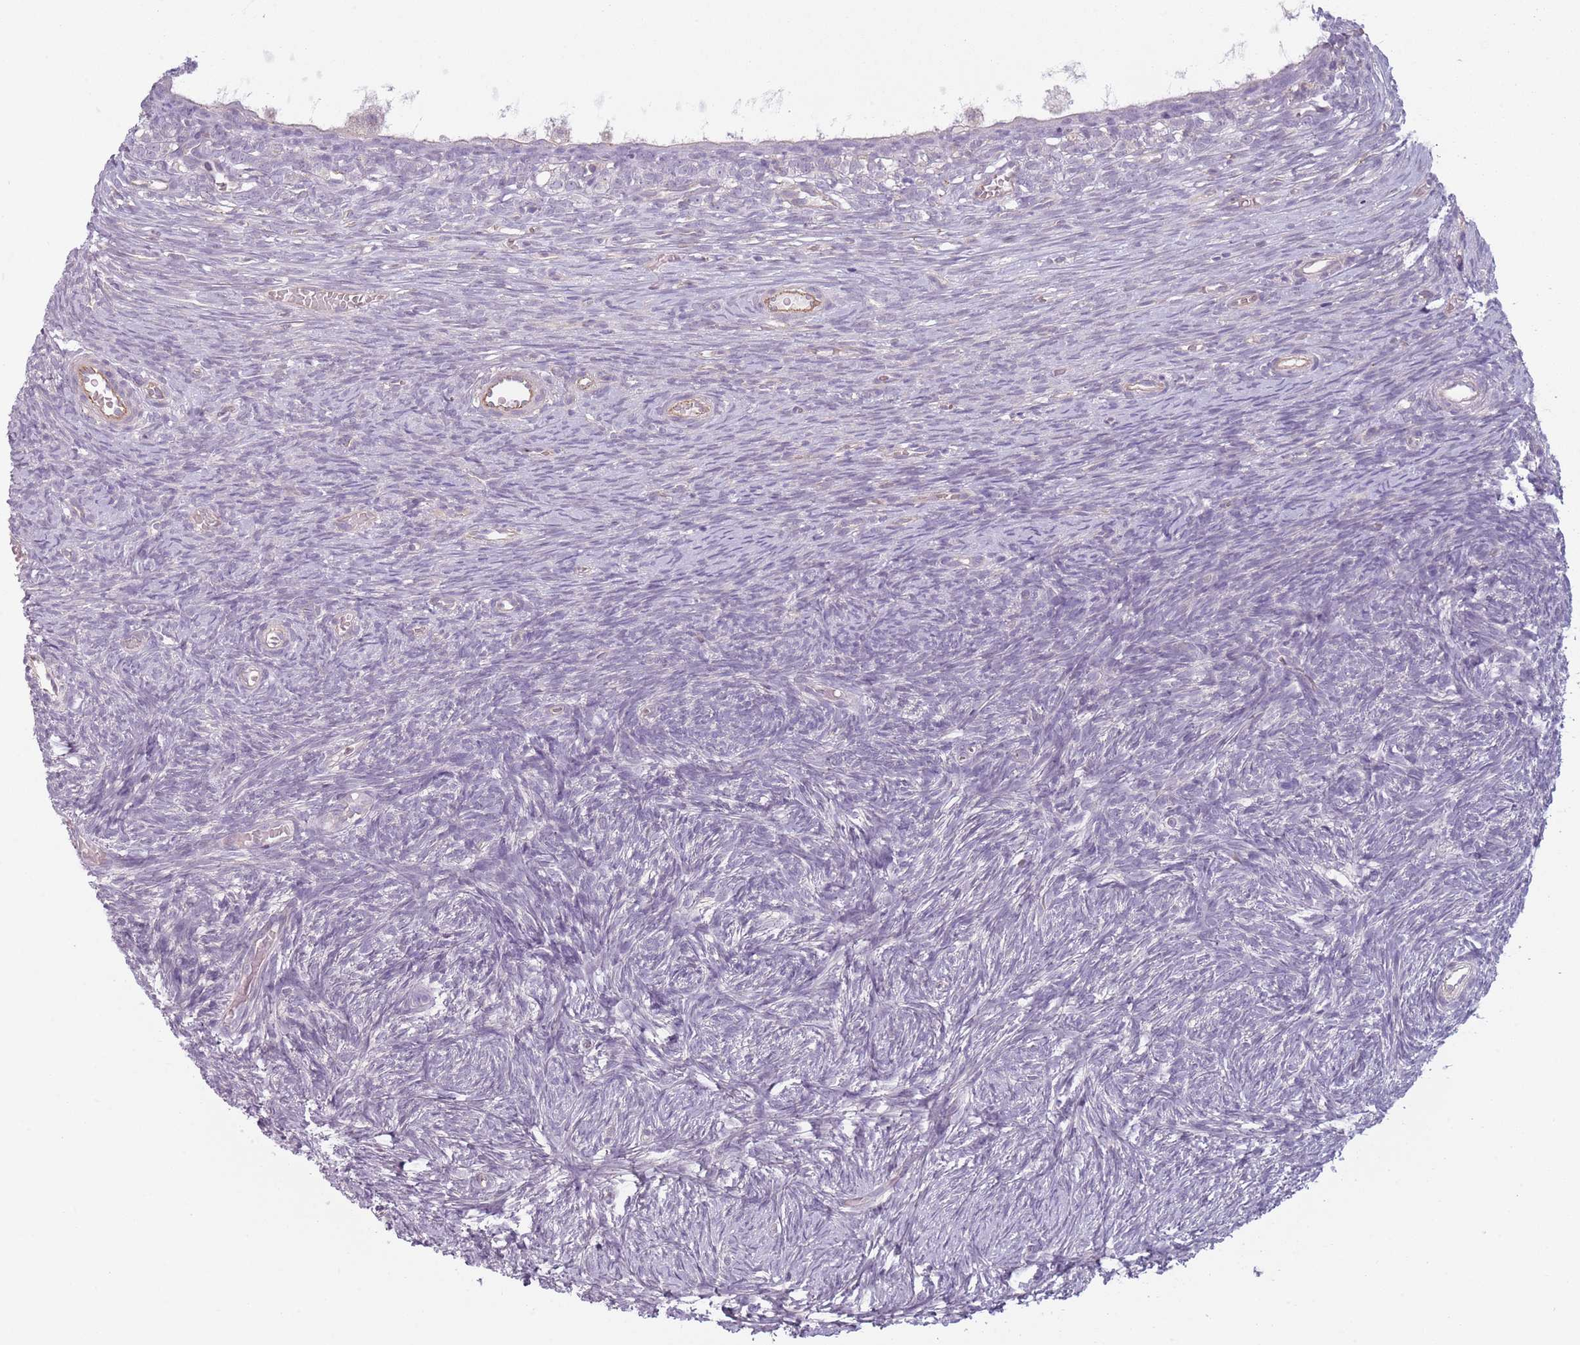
{"staining": {"intensity": "weak", "quantity": ">75%", "location": "cytoplasmic/membranous"}, "tissue": "ovary", "cell_type": "Follicle cells", "image_type": "normal", "snomed": [{"axis": "morphology", "description": "Normal tissue, NOS"}, {"axis": "topography", "description": "Ovary"}], "caption": "A high-resolution image shows IHC staining of unremarkable ovary, which exhibits weak cytoplasmic/membranous staining in approximately >75% of follicle cells.", "gene": "TLCD2", "patient": {"sex": "female", "age": 39}}